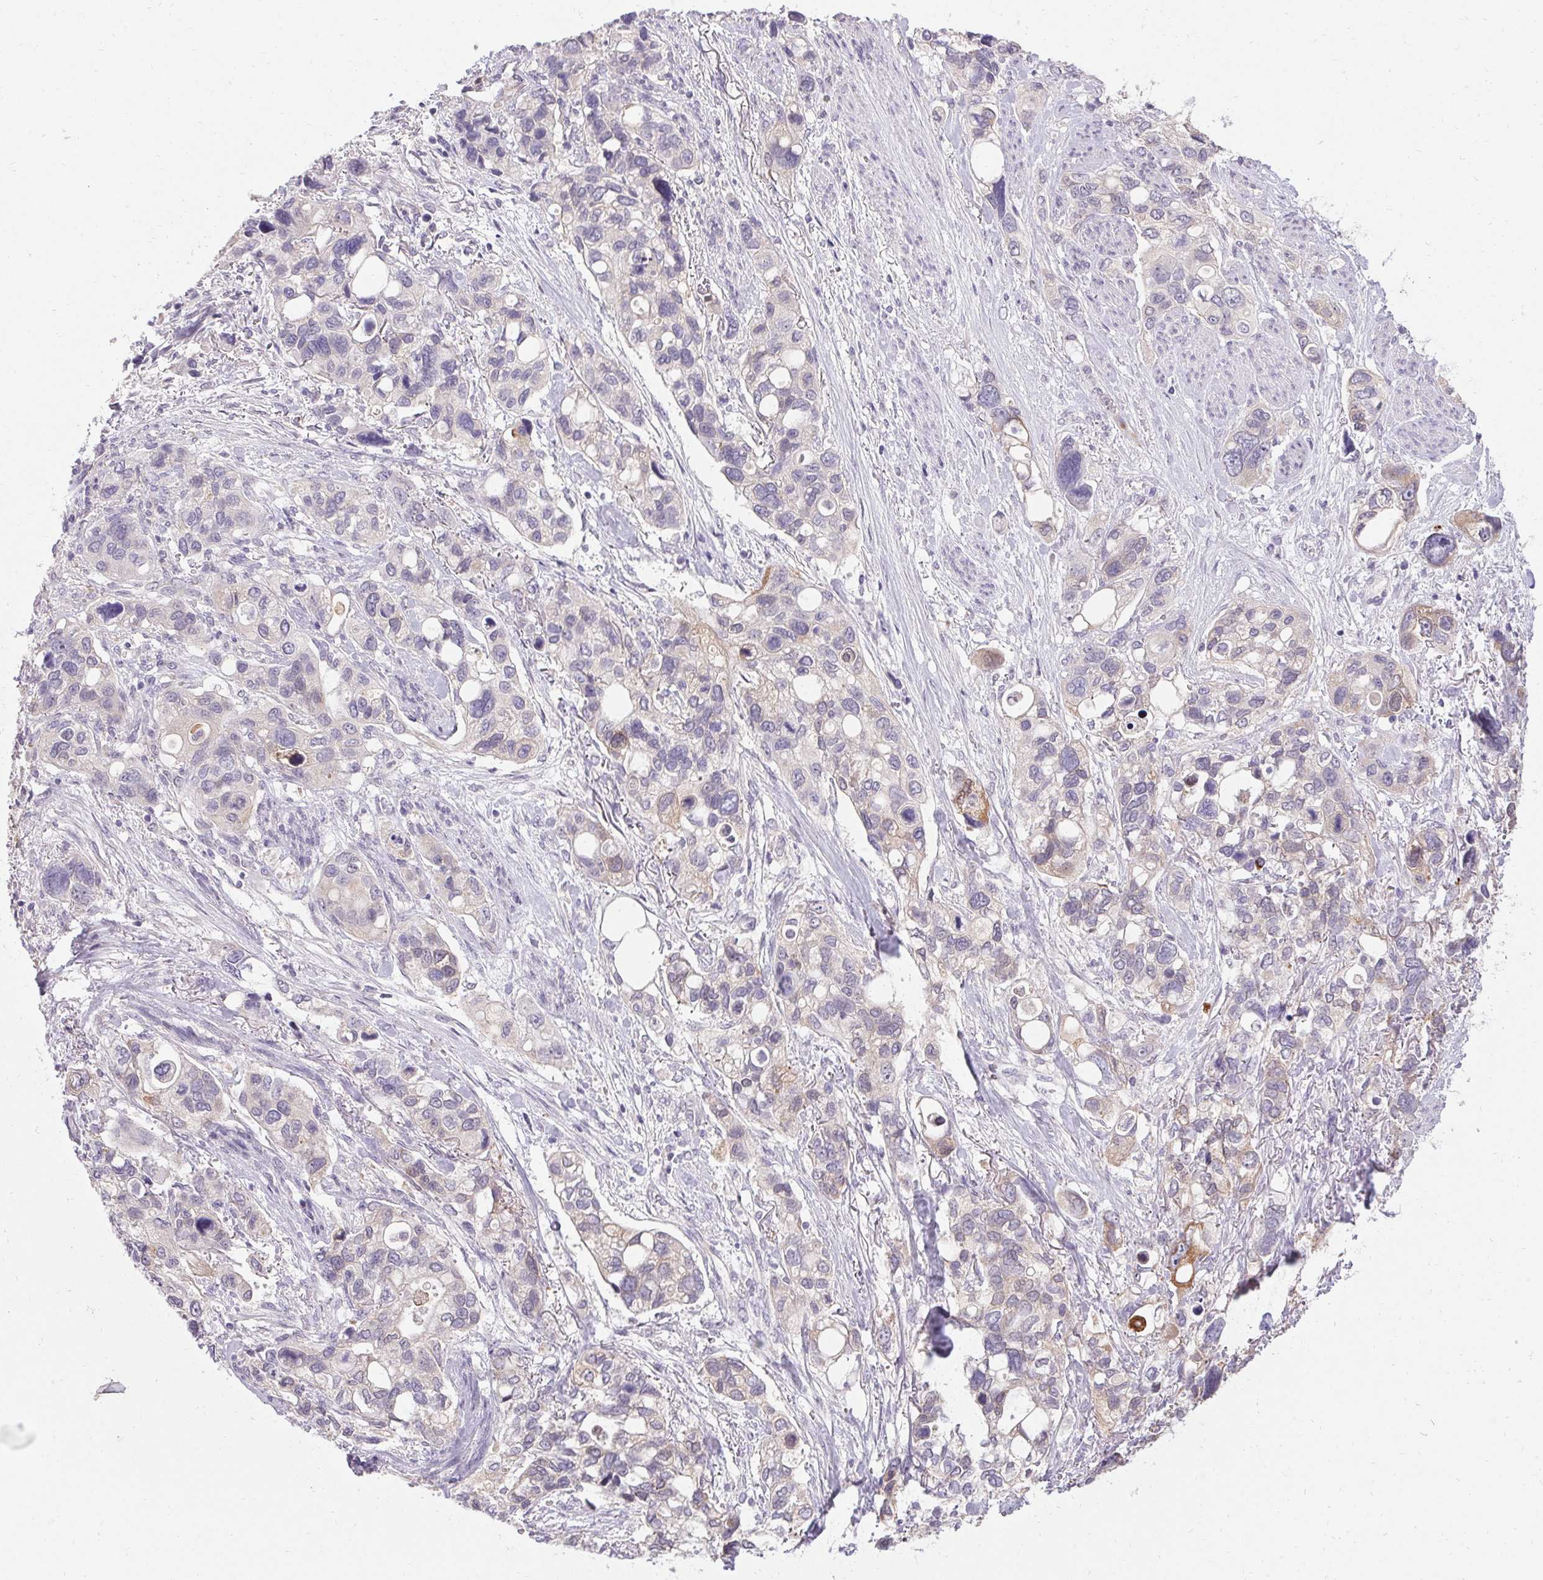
{"staining": {"intensity": "weak", "quantity": "<25%", "location": "cytoplasmic/membranous"}, "tissue": "stomach cancer", "cell_type": "Tumor cells", "image_type": "cancer", "snomed": [{"axis": "morphology", "description": "Adenocarcinoma, NOS"}, {"axis": "topography", "description": "Stomach, upper"}], "caption": "This is an immunohistochemistry (IHC) photomicrograph of adenocarcinoma (stomach). There is no expression in tumor cells.", "gene": "HSD17B3", "patient": {"sex": "female", "age": 81}}